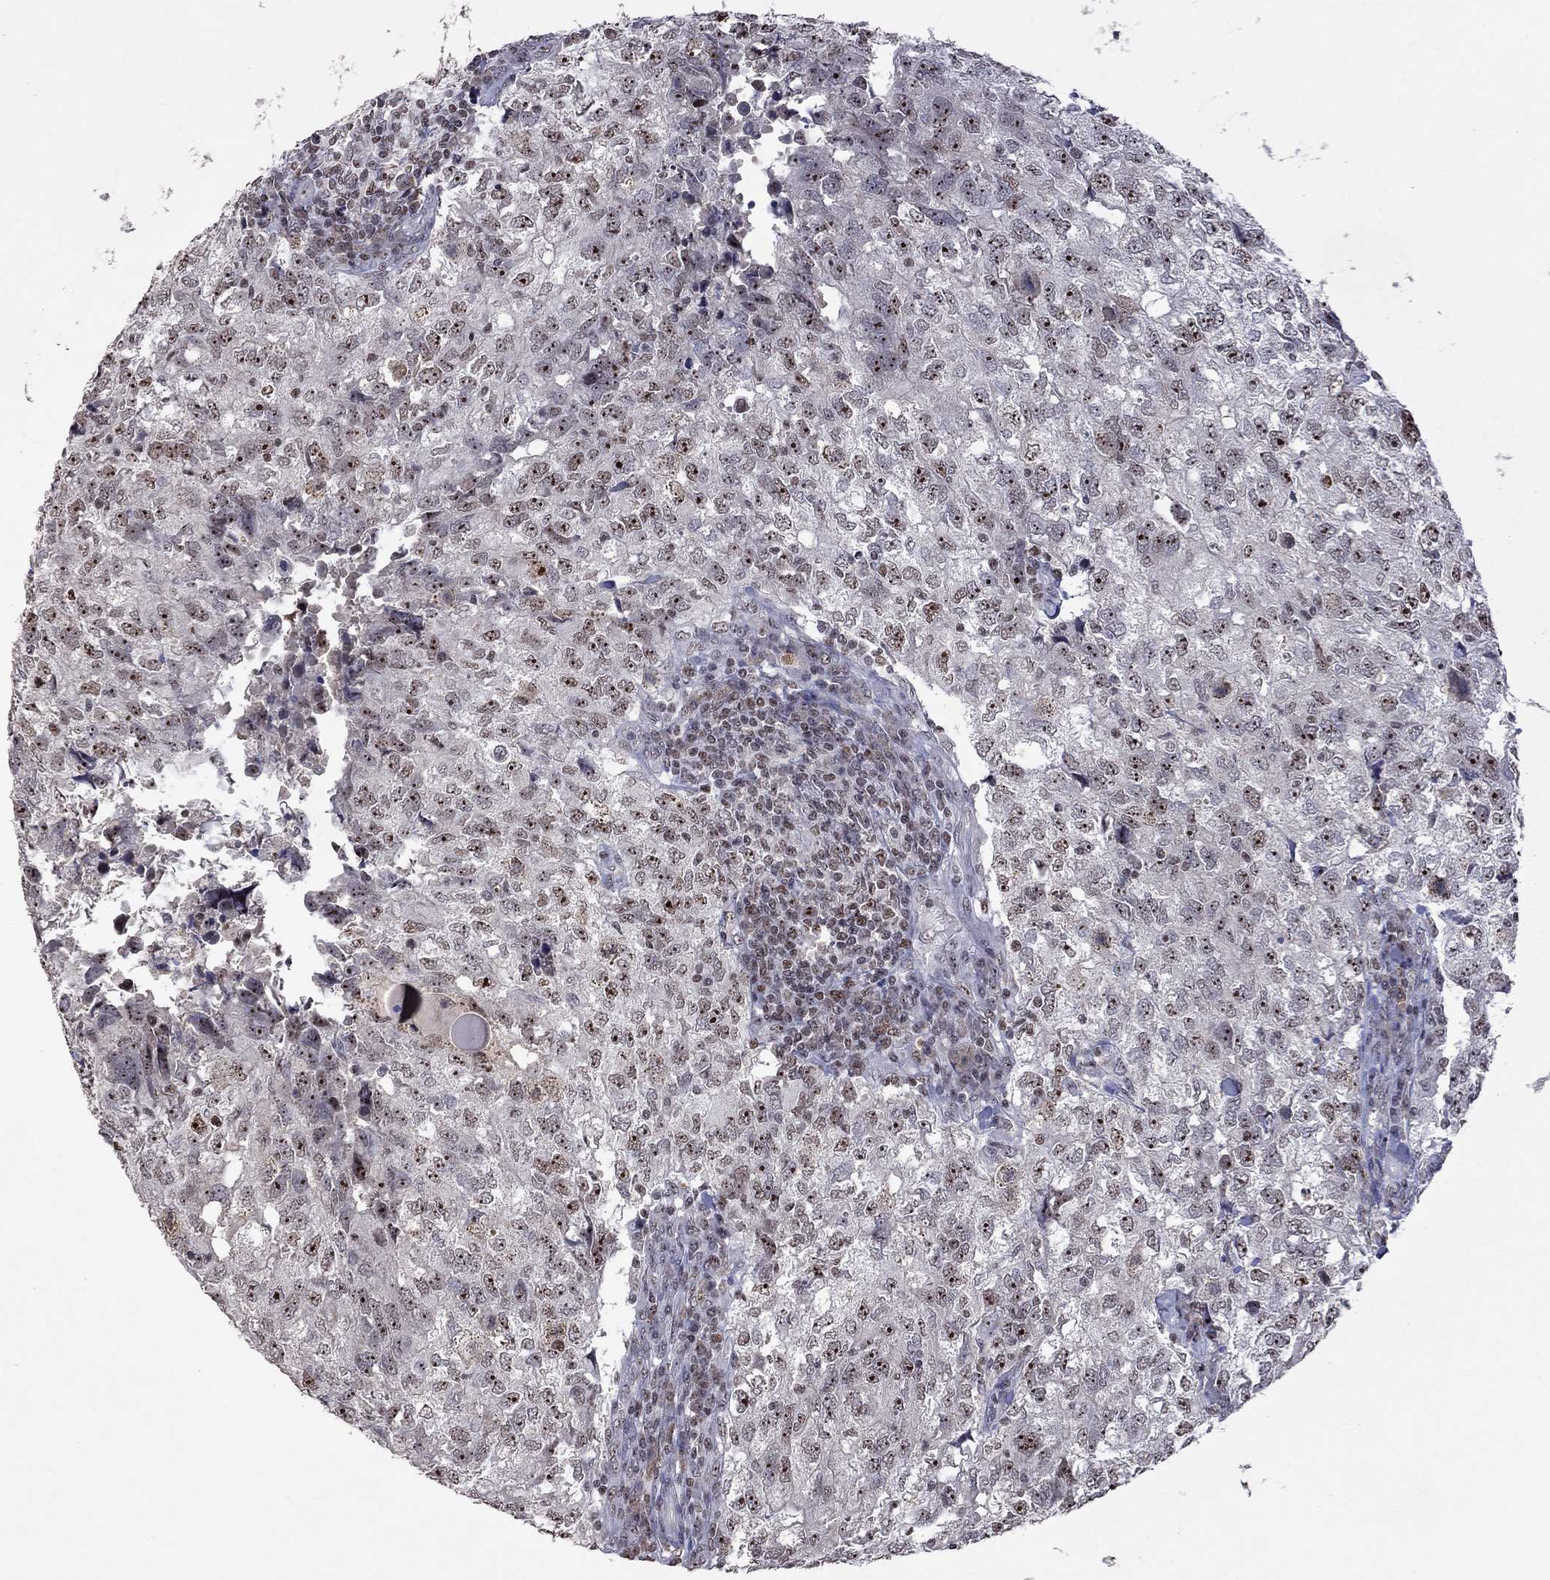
{"staining": {"intensity": "strong", "quantity": "<25%", "location": "nuclear"}, "tissue": "breast cancer", "cell_type": "Tumor cells", "image_type": "cancer", "snomed": [{"axis": "morphology", "description": "Duct carcinoma"}, {"axis": "topography", "description": "Breast"}], "caption": "A brown stain highlights strong nuclear positivity of a protein in breast cancer (infiltrating ductal carcinoma) tumor cells.", "gene": "SPOUT1", "patient": {"sex": "female", "age": 30}}